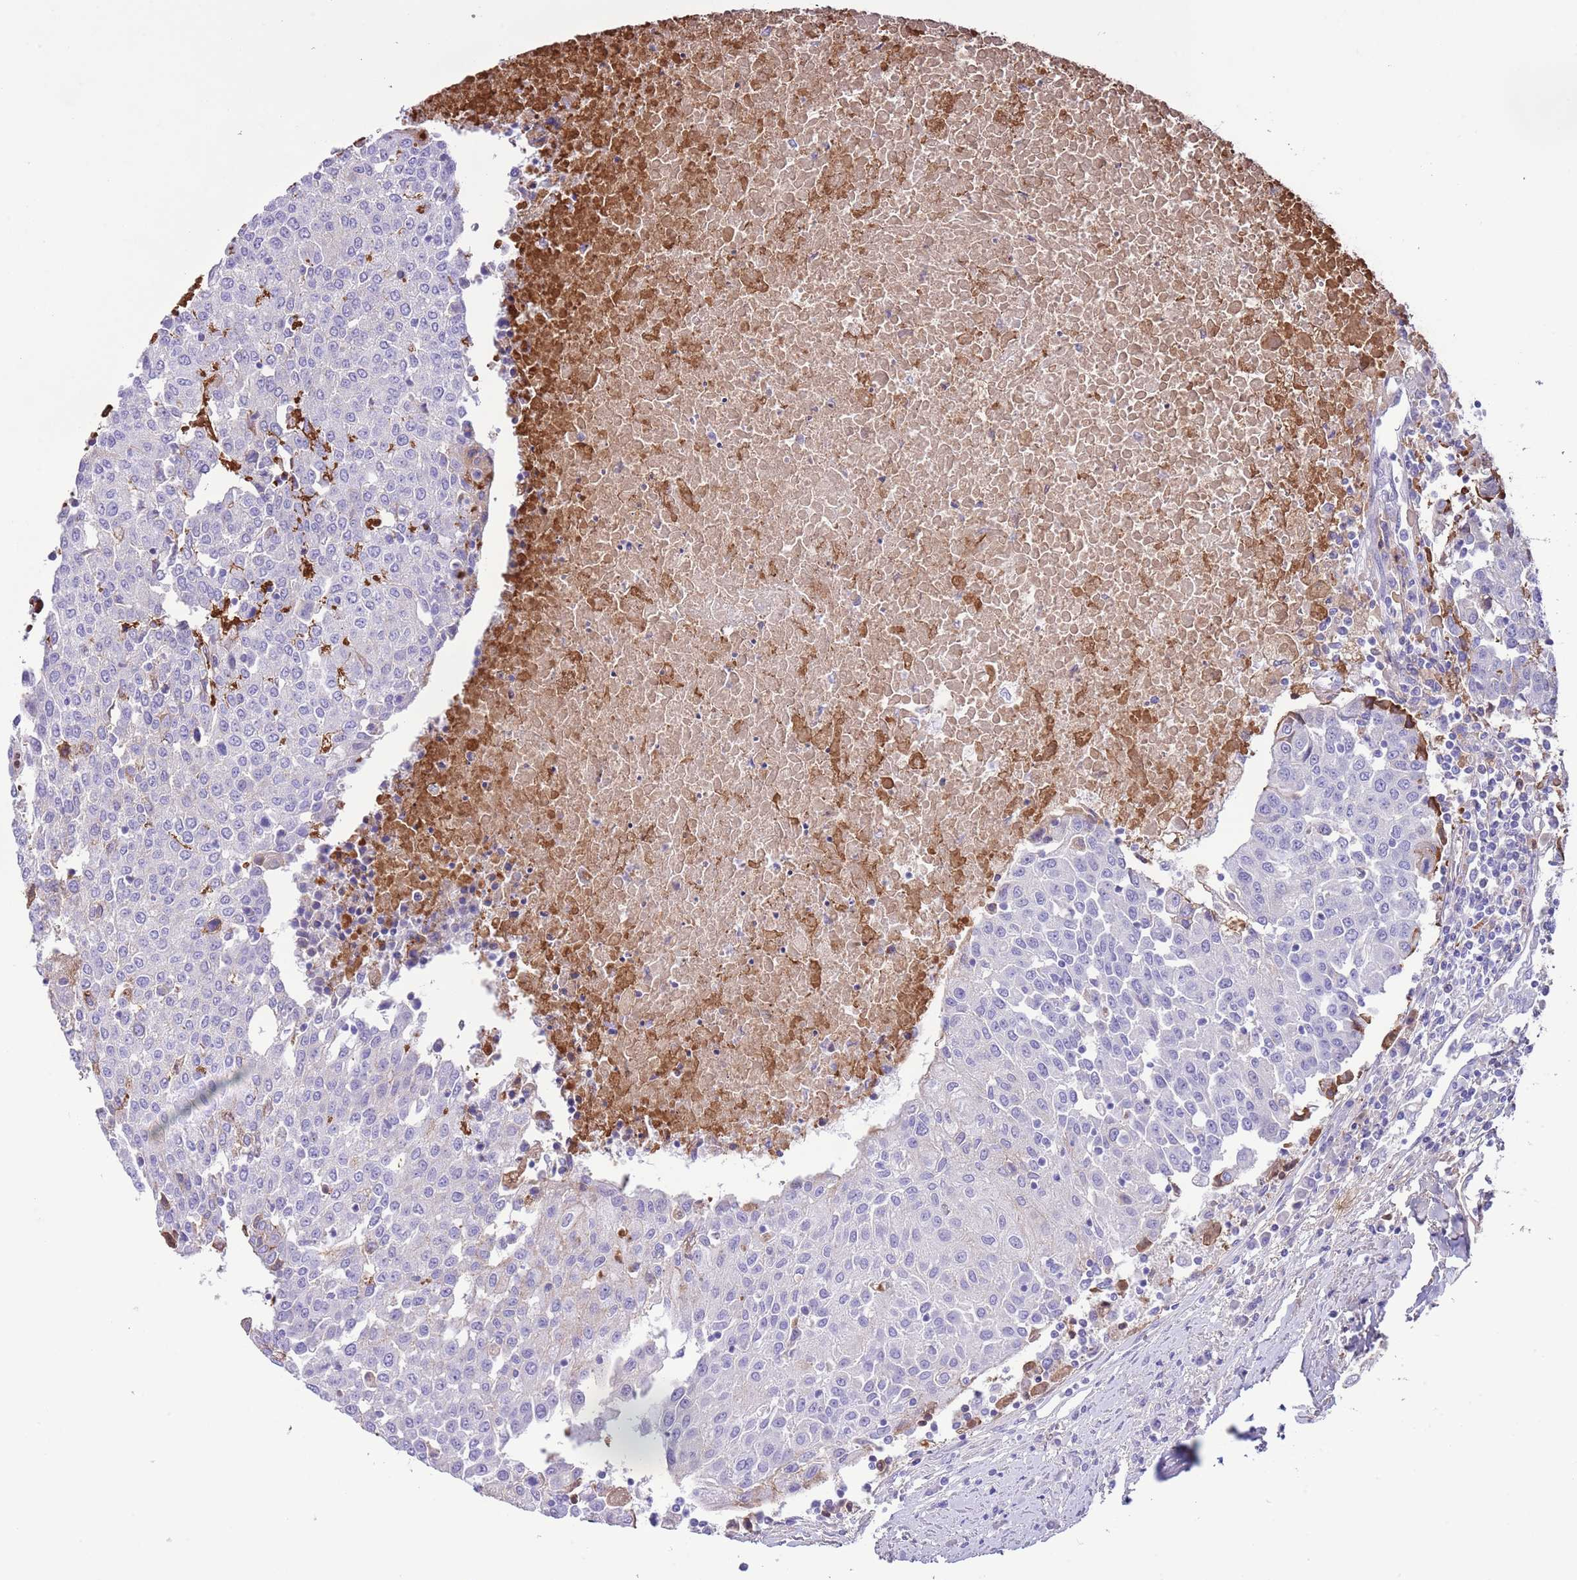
{"staining": {"intensity": "negative", "quantity": "none", "location": "none"}, "tissue": "urothelial cancer", "cell_type": "Tumor cells", "image_type": "cancer", "snomed": [{"axis": "morphology", "description": "Urothelial carcinoma, High grade"}, {"axis": "topography", "description": "Urinary bladder"}], "caption": "There is no significant expression in tumor cells of urothelial cancer.", "gene": "IGF1", "patient": {"sex": "female", "age": 85}}